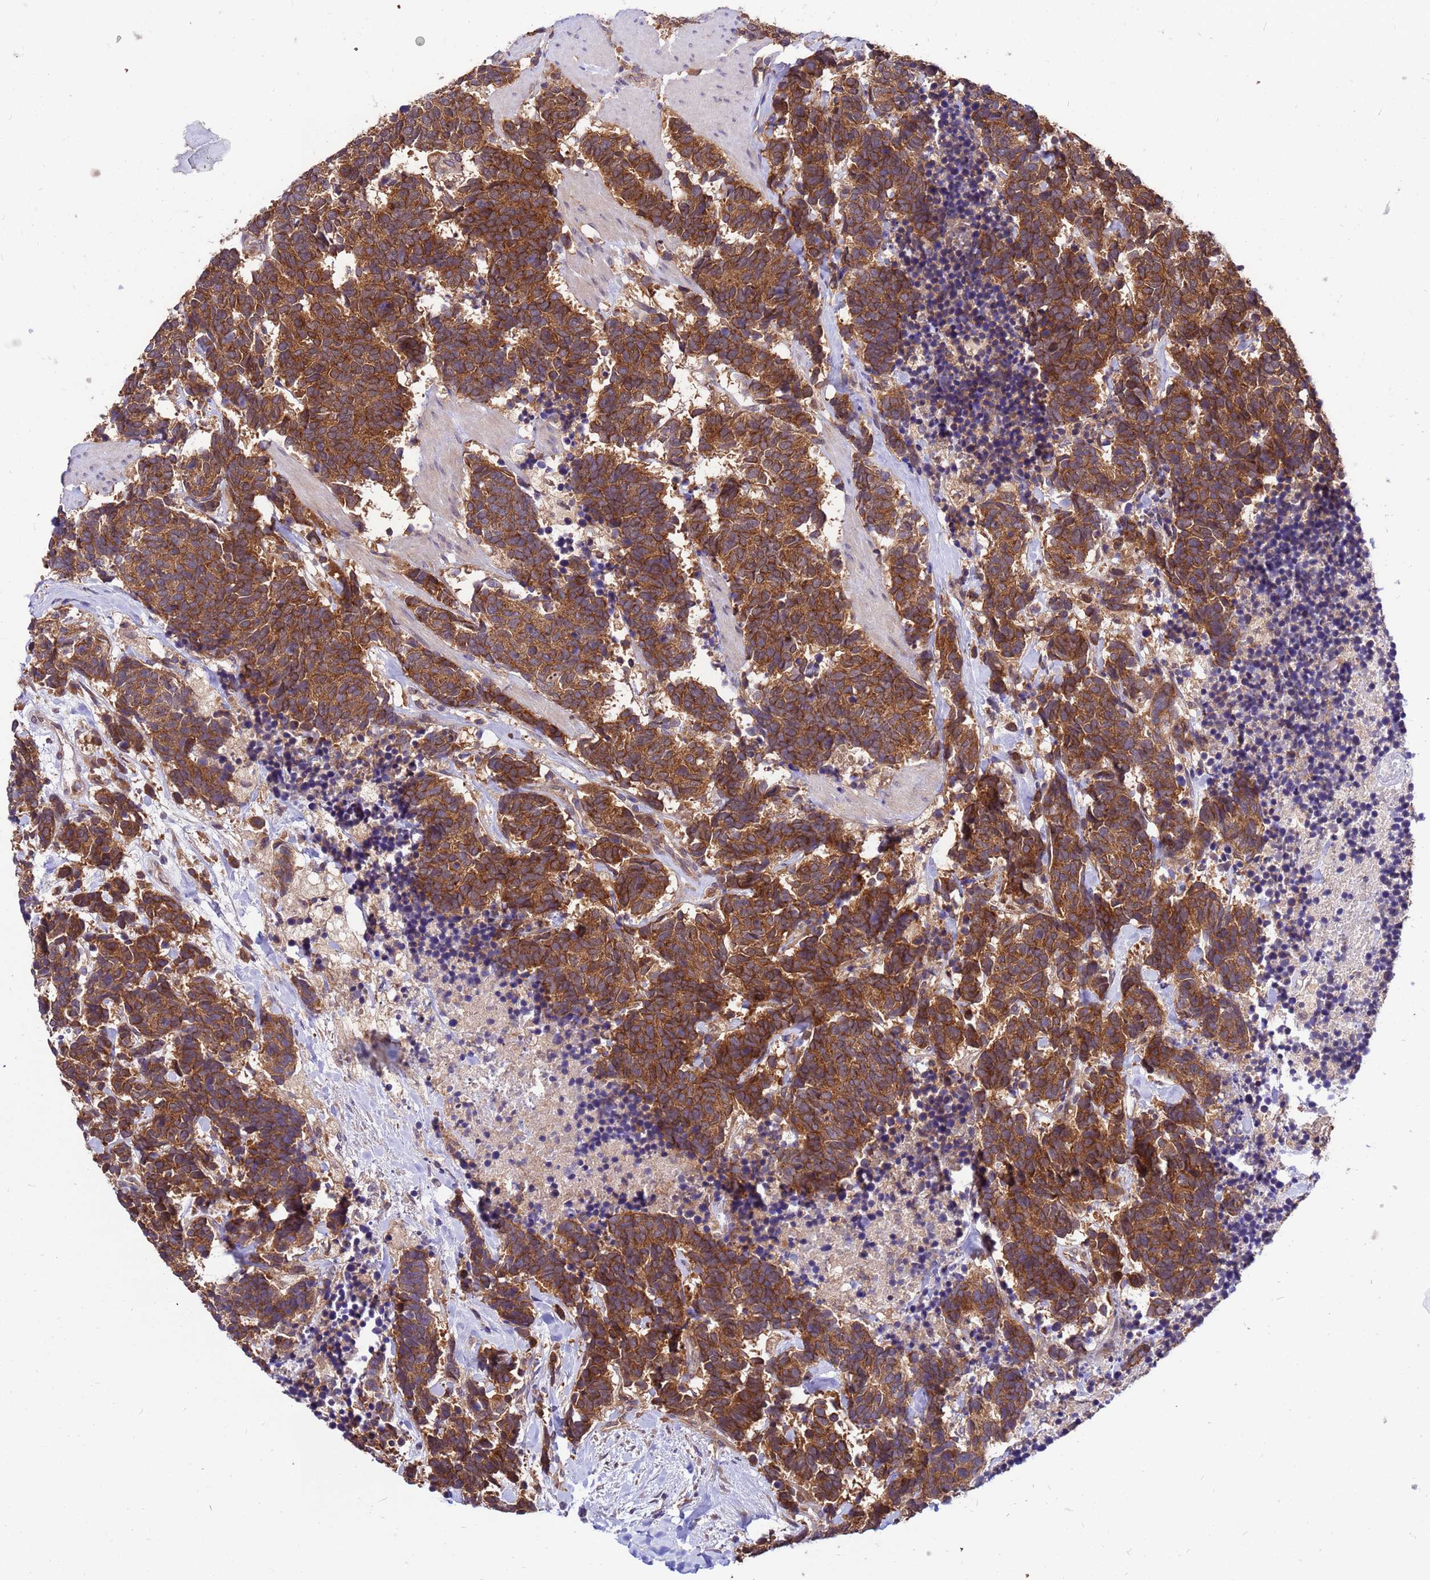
{"staining": {"intensity": "strong", "quantity": ">75%", "location": "cytoplasmic/membranous"}, "tissue": "carcinoid", "cell_type": "Tumor cells", "image_type": "cancer", "snomed": [{"axis": "morphology", "description": "Carcinoma, NOS"}, {"axis": "morphology", "description": "Carcinoid, malignant, NOS"}, {"axis": "topography", "description": "Prostate"}], "caption": "Protein staining by immunohistochemistry (IHC) demonstrates strong cytoplasmic/membranous expression in about >75% of tumor cells in malignant carcinoid. (DAB IHC with brightfield microscopy, high magnification).", "gene": "GET3", "patient": {"sex": "male", "age": 57}}